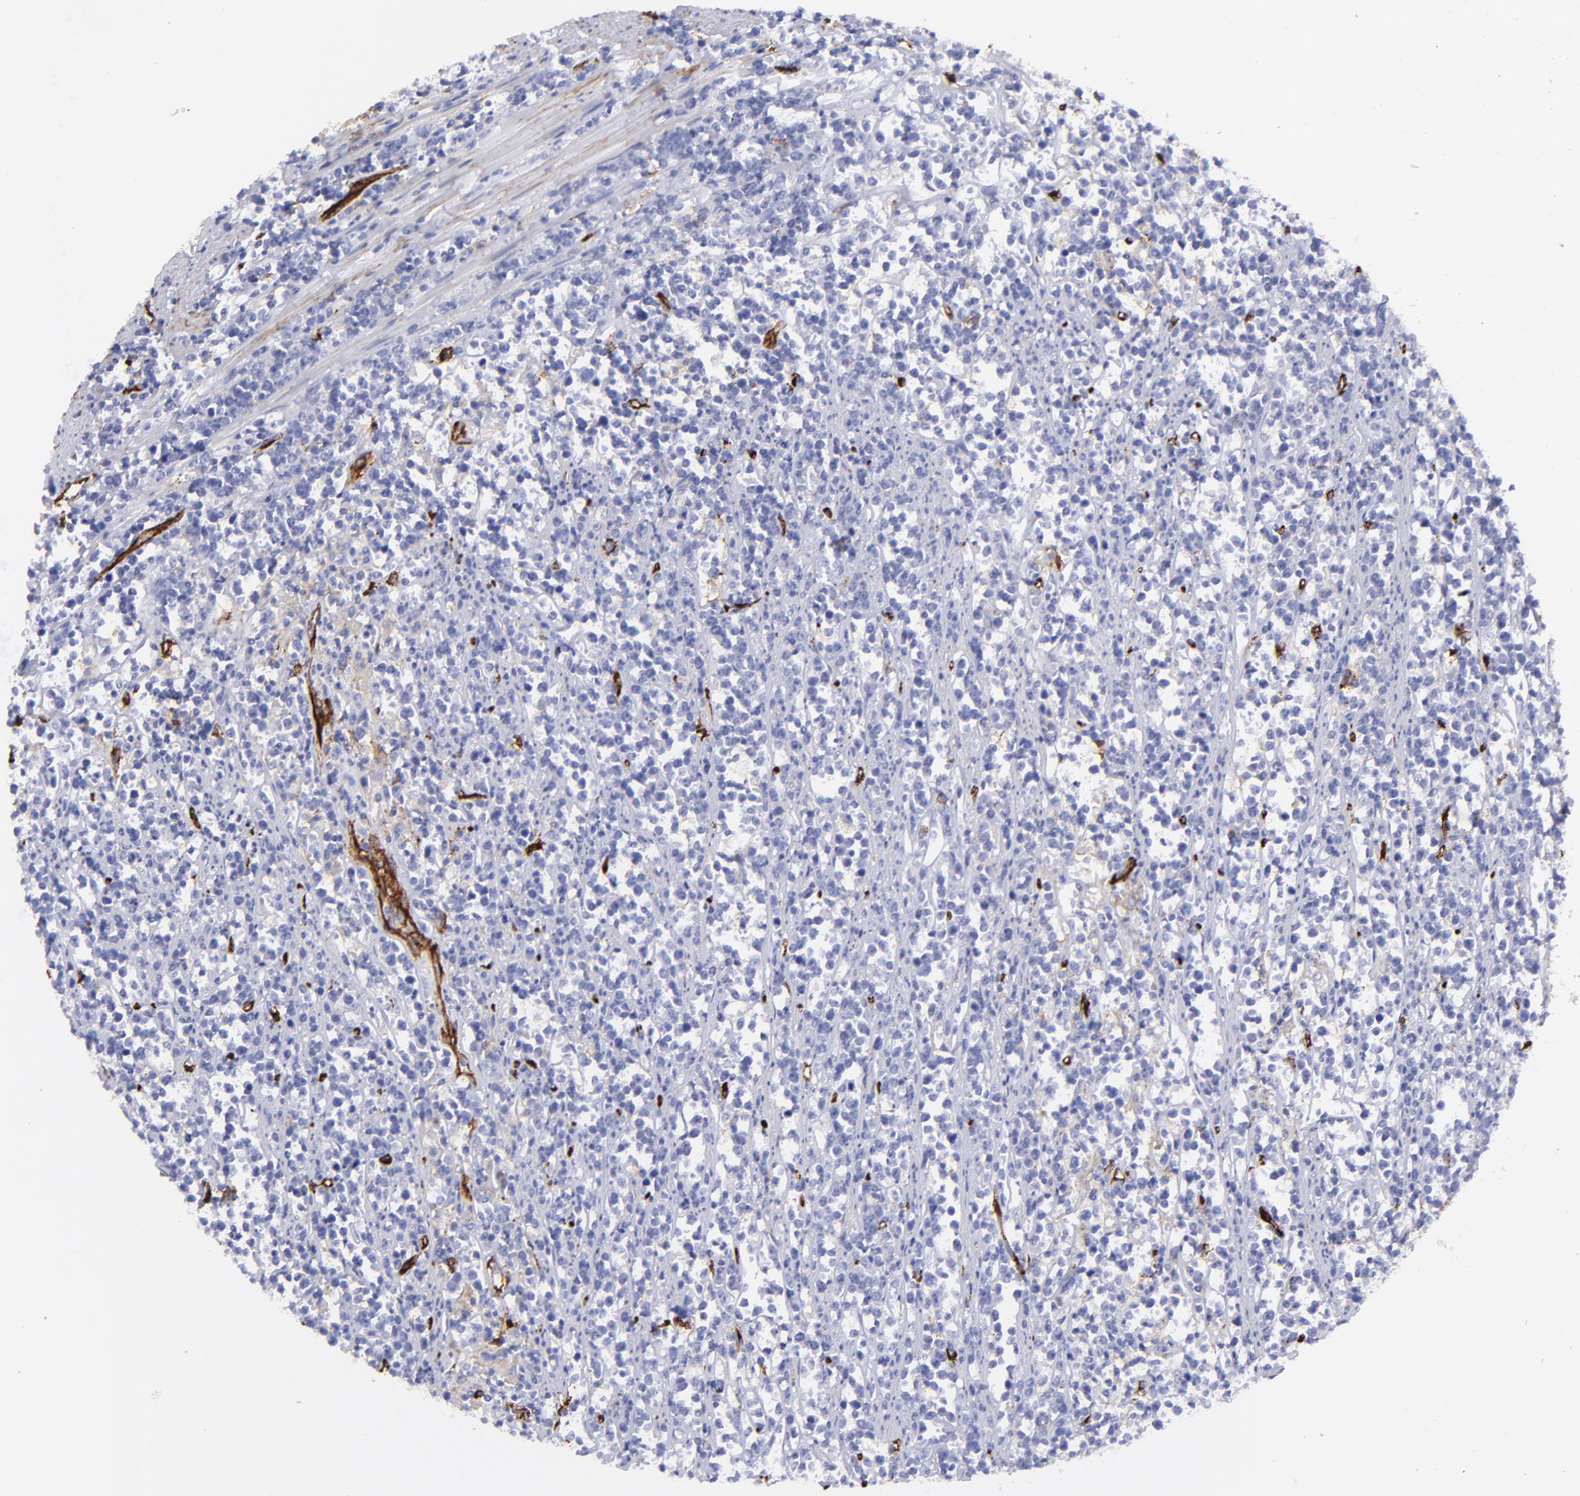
{"staining": {"intensity": "negative", "quantity": "none", "location": "none"}, "tissue": "lymphoma", "cell_type": "Tumor cells", "image_type": "cancer", "snomed": [{"axis": "morphology", "description": "Malignant lymphoma, non-Hodgkin's type, High grade"}, {"axis": "topography", "description": "Small intestine"}, {"axis": "topography", "description": "Colon"}], "caption": "There is no significant expression in tumor cells of lymphoma.", "gene": "DYSF", "patient": {"sex": "male", "age": 8}}